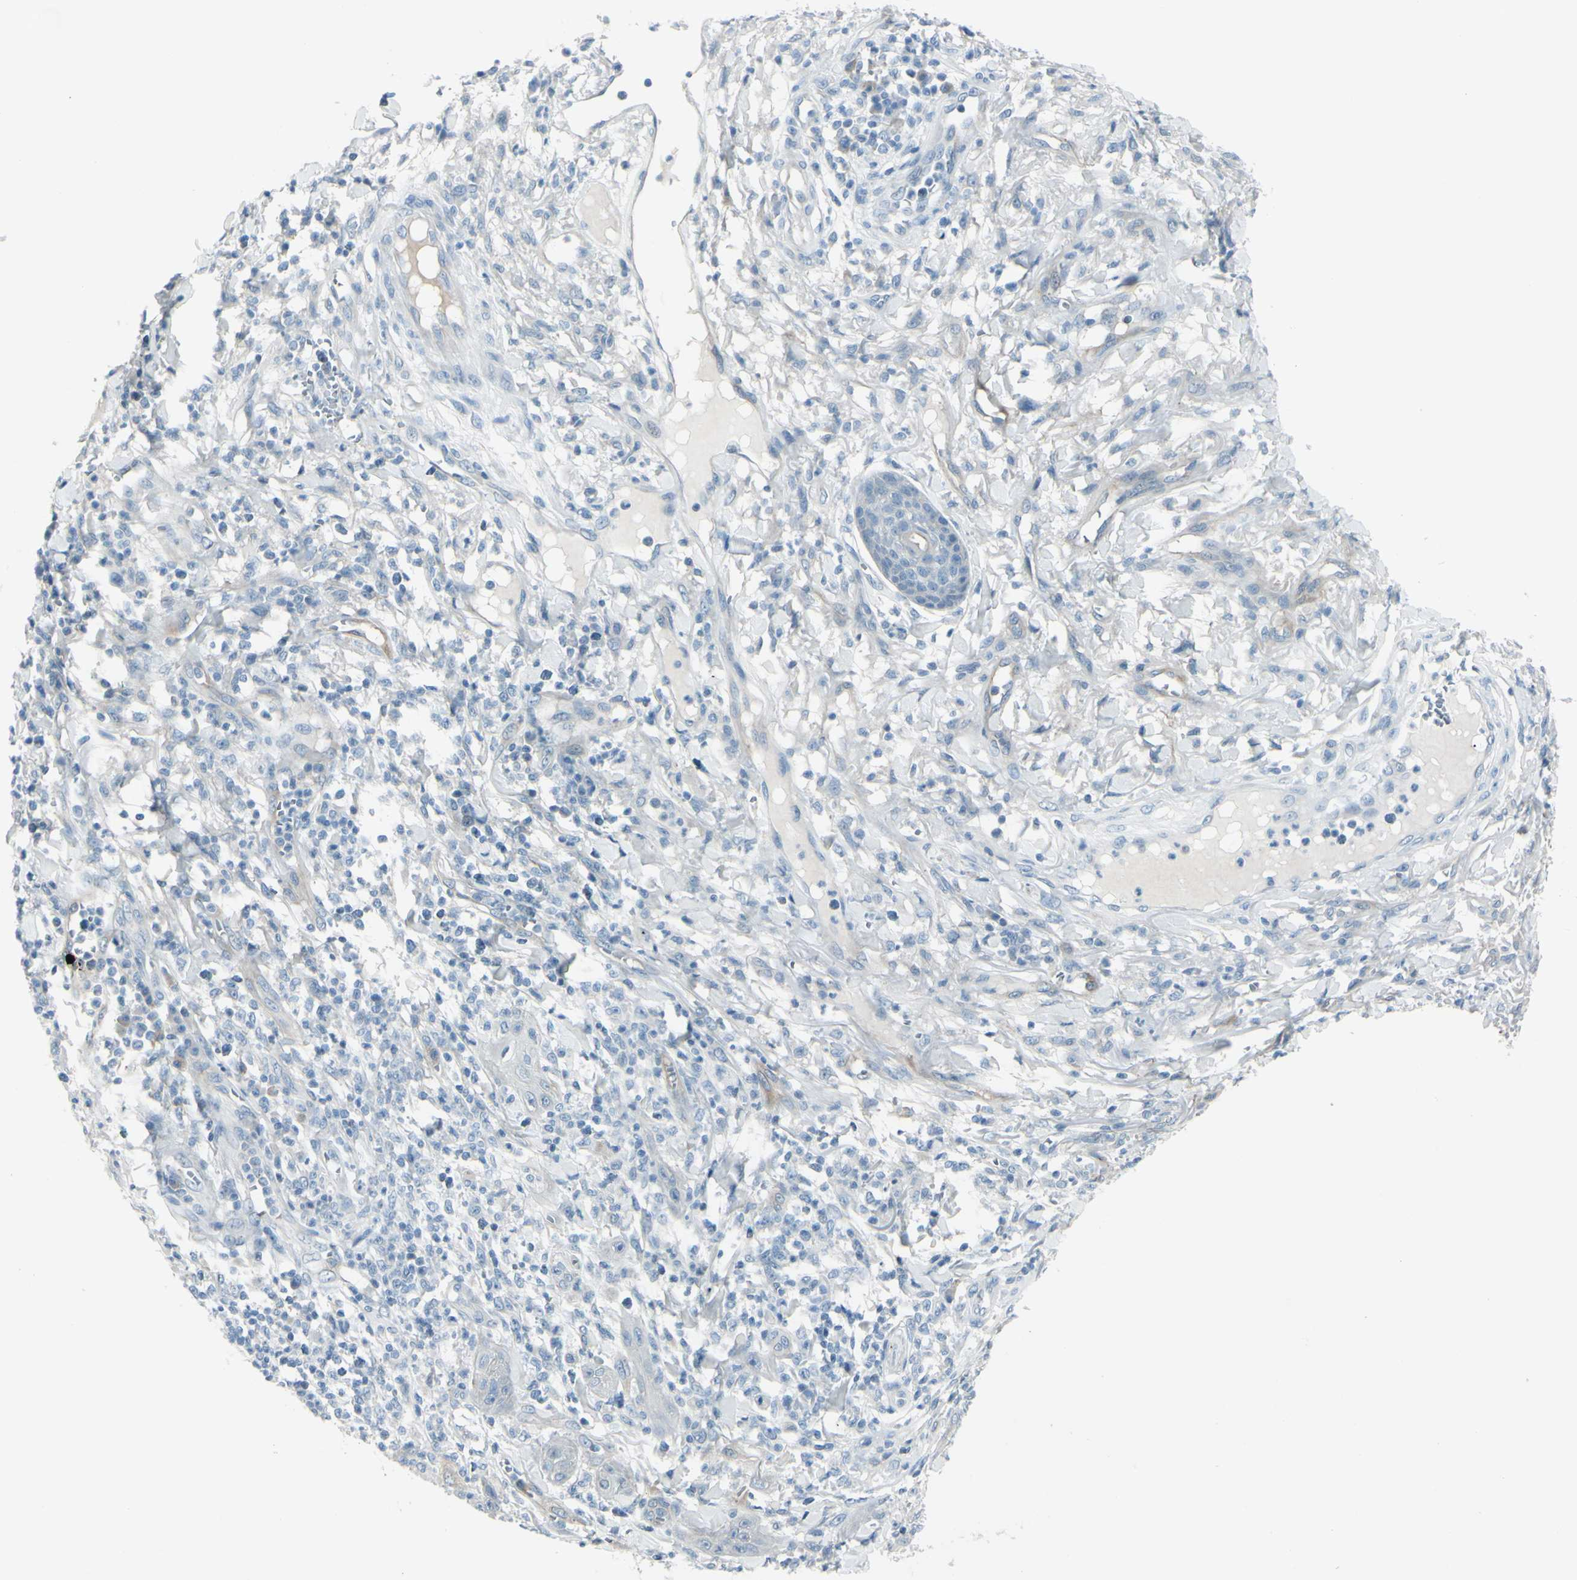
{"staining": {"intensity": "negative", "quantity": "none", "location": "none"}, "tissue": "skin cancer", "cell_type": "Tumor cells", "image_type": "cancer", "snomed": [{"axis": "morphology", "description": "Squamous cell carcinoma, NOS"}, {"axis": "topography", "description": "Skin"}], "caption": "Skin cancer (squamous cell carcinoma) stained for a protein using immunohistochemistry (IHC) displays no expression tumor cells.", "gene": "GPR34", "patient": {"sex": "female", "age": 78}}